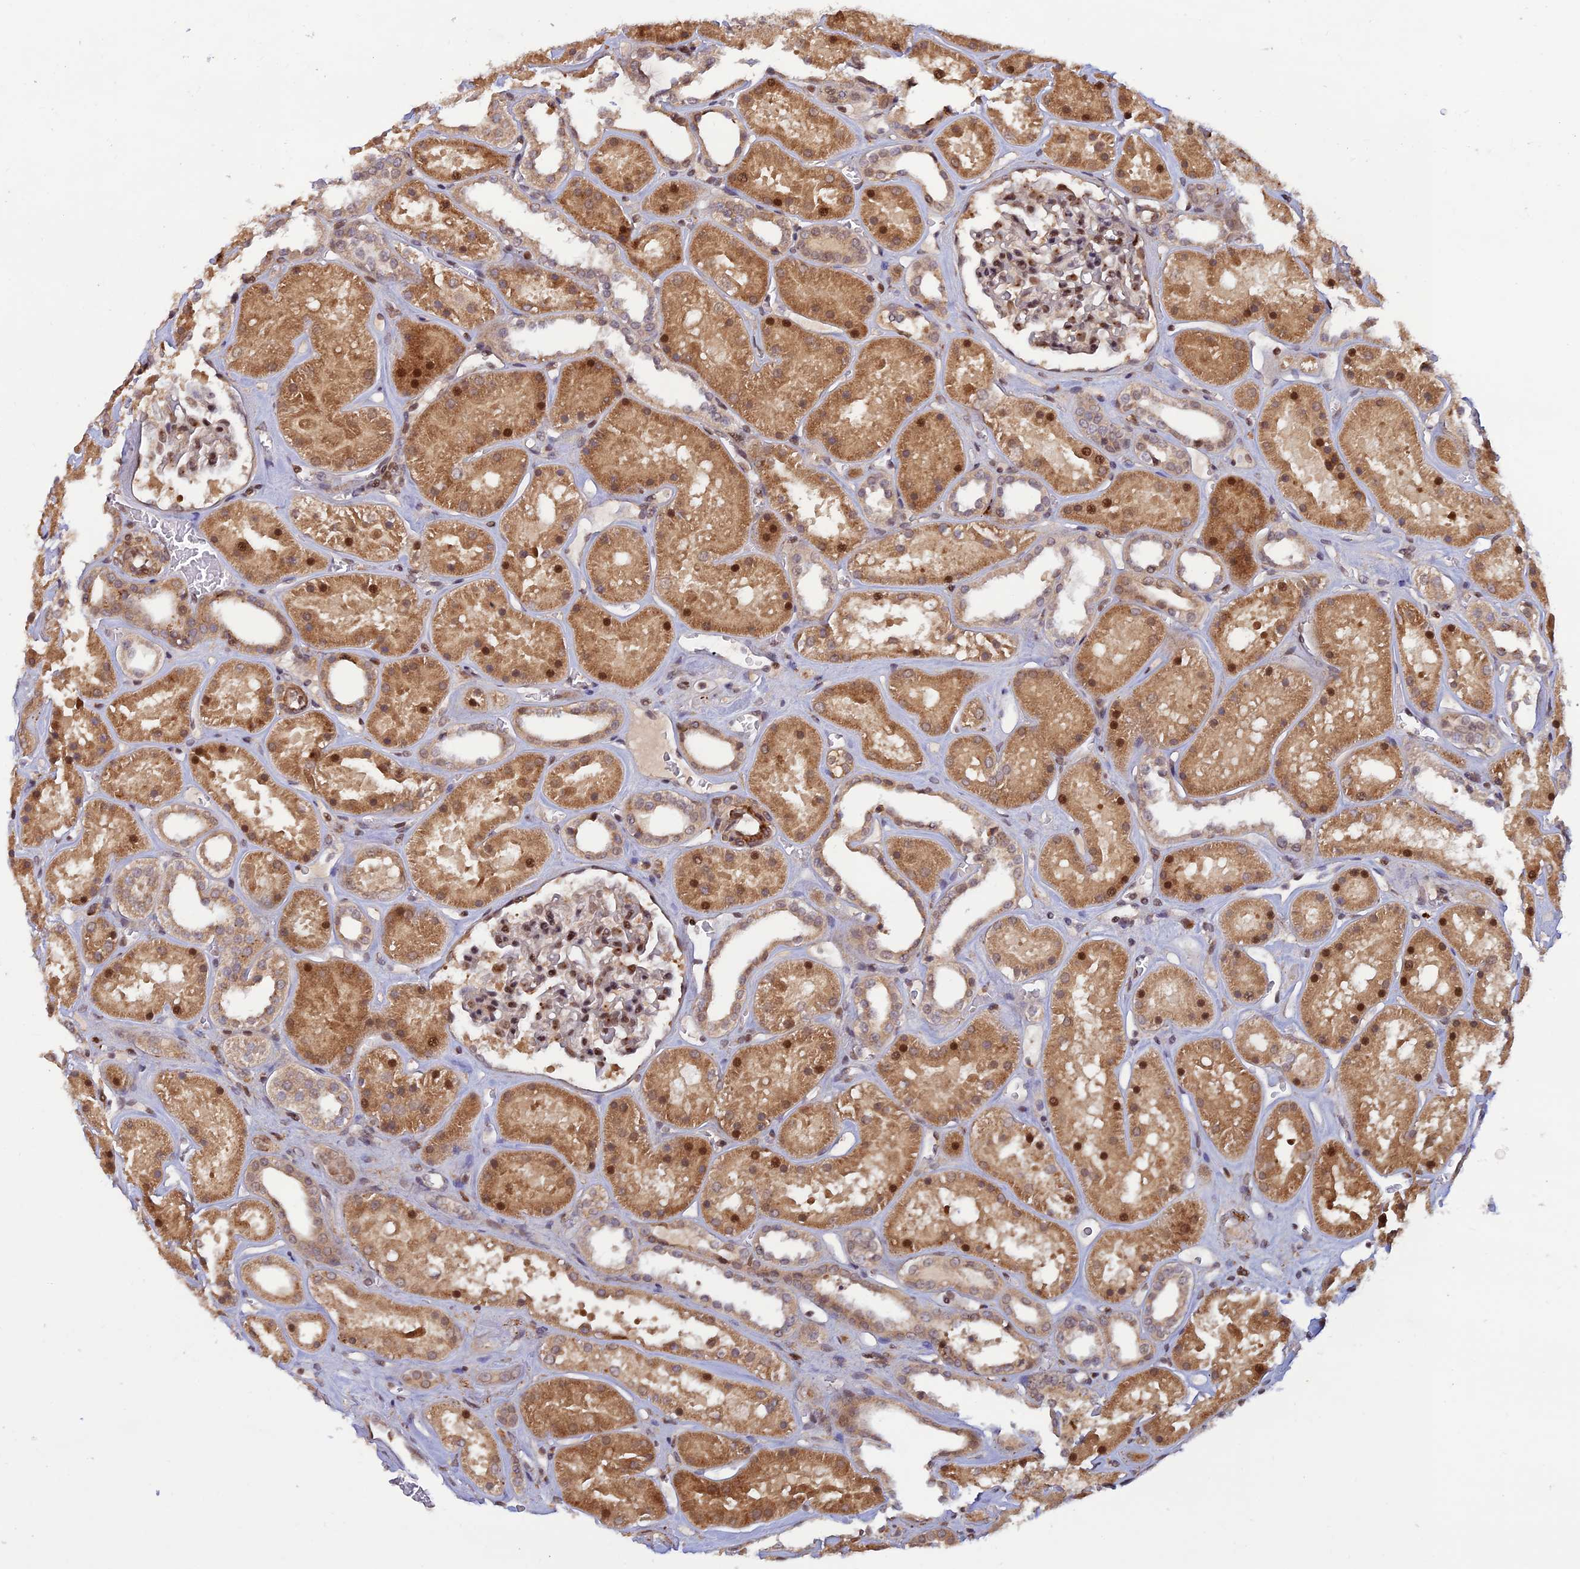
{"staining": {"intensity": "weak", "quantity": "25%-75%", "location": "nuclear"}, "tissue": "kidney", "cell_type": "Cells in glomeruli", "image_type": "normal", "snomed": [{"axis": "morphology", "description": "Normal tissue, NOS"}, {"axis": "topography", "description": "Kidney"}], "caption": "A low amount of weak nuclear staining is appreciated in approximately 25%-75% of cells in glomeruli in benign kidney.", "gene": "ZNF565", "patient": {"sex": "female", "age": 41}}